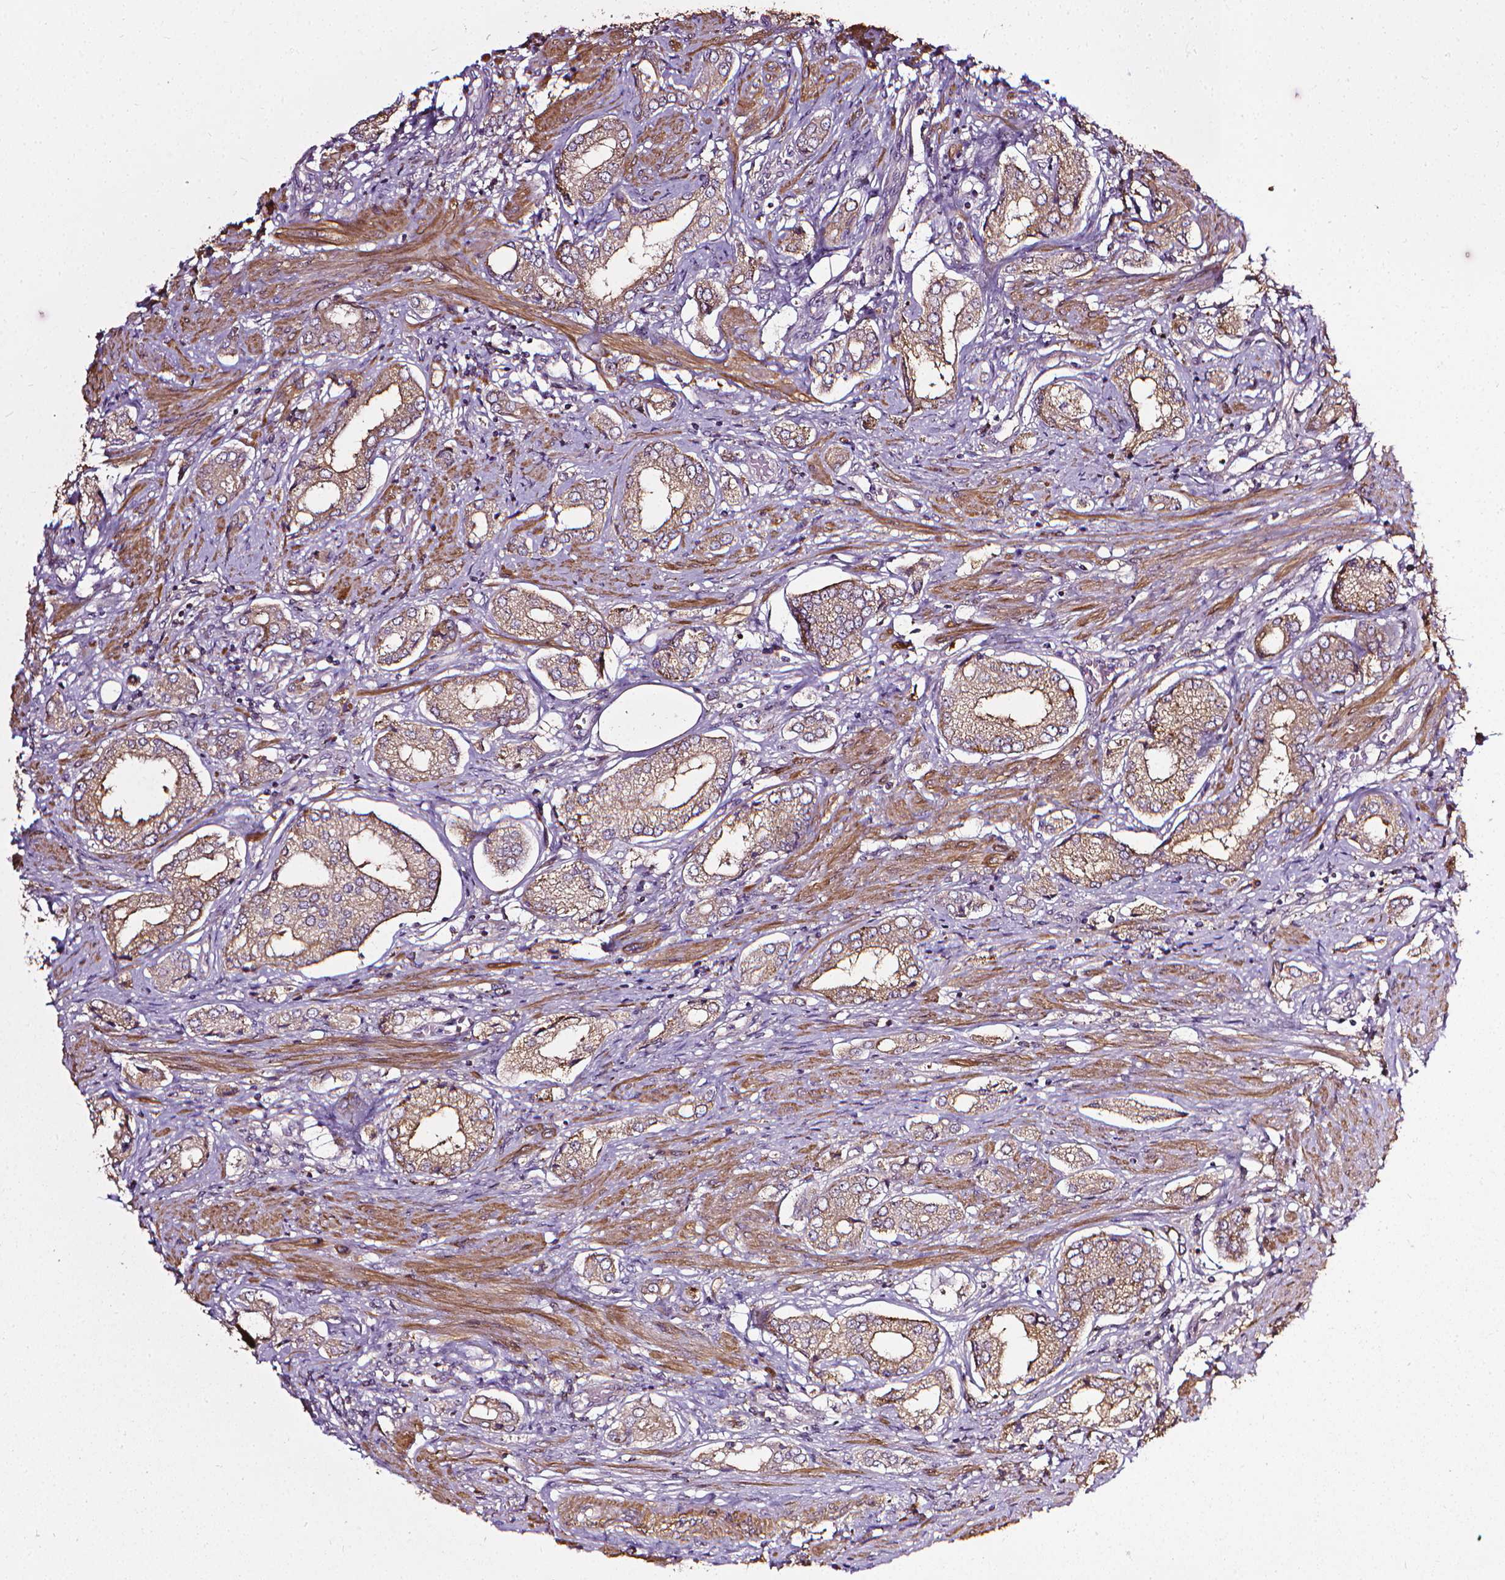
{"staining": {"intensity": "moderate", "quantity": ">75%", "location": "cytoplasmic/membranous"}, "tissue": "prostate cancer", "cell_type": "Tumor cells", "image_type": "cancer", "snomed": [{"axis": "morphology", "description": "Adenocarcinoma, NOS"}, {"axis": "topography", "description": "Prostate"}], "caption": "Brown immunohistochemical staining in adenocarcinoma (prostate) demonstrates moderate cytoplasmic/membranous positivity in approximately >75% of tumor cells.", "gene": "PRAG1", "patient": {"sex": "male", "age": 63}}